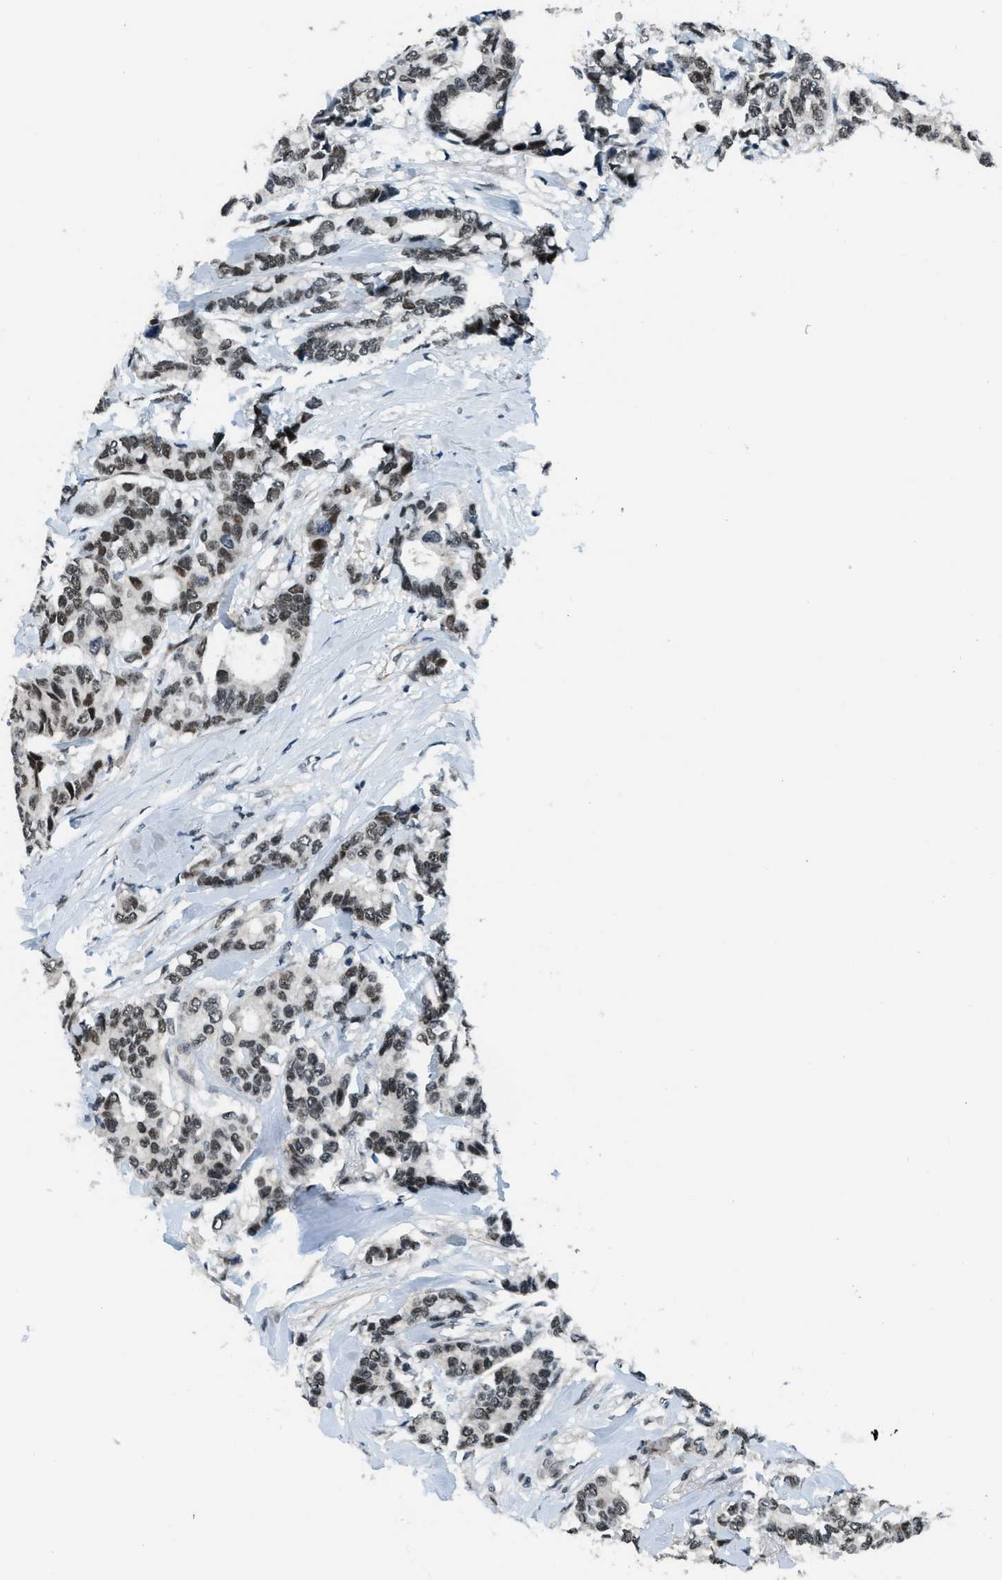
{"staining": {"intensity": "moderate", "quantity": ">75%", "location": "nuclear"}, "tissue": "breast cancer", "cell_type": "Tumor cells", "image_type": "cancer", "snomed": [{"axis": "morphology", "description": "Duct carcinoma"}, {"axis": "topography", "description": "Breast"}], "caption": "Breast cancer stained for a protein (brown) demonstrates moderate nuclear positive positivity in about >75% of tumor cells.", "gene": "KLF6", "patient": {"sex": "female", "age": 87}}